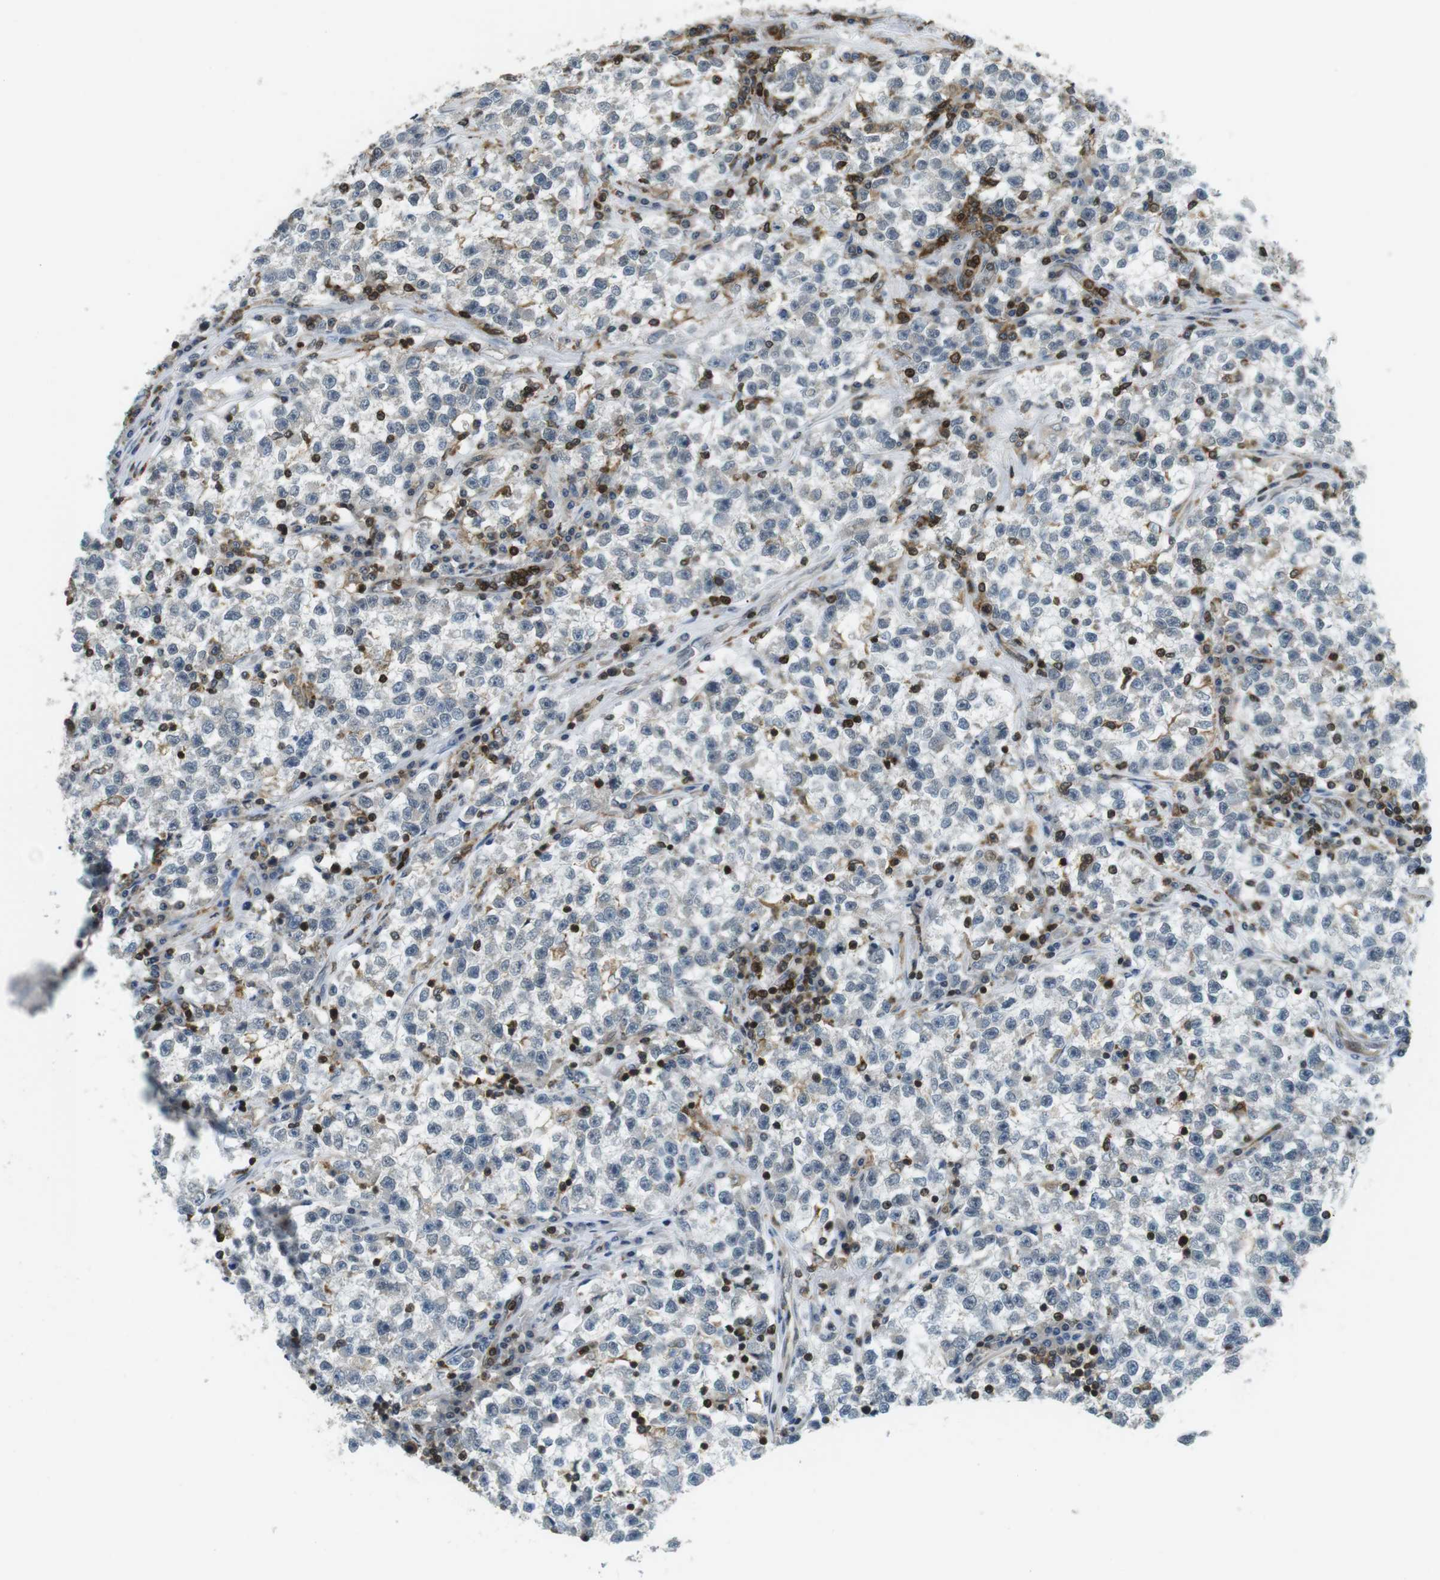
{"staining": {"intensity": "negative", "quantity": "none", "location": "none"}, "tissue": "testis cancer", "cell_type": "Tumor cells", "image_type": "cancer", "snomed": [{"axis": "morphology", "description": "Seminoma, NOS"}, {"axis": "topography", "description": "Testis"}], "caption": "Seminoma (testis) was stained to show a protein in brown. There is no significant positivity in tumor cells.", "gene": "STK10", "patient": {"sex": "male", "age": 22}}